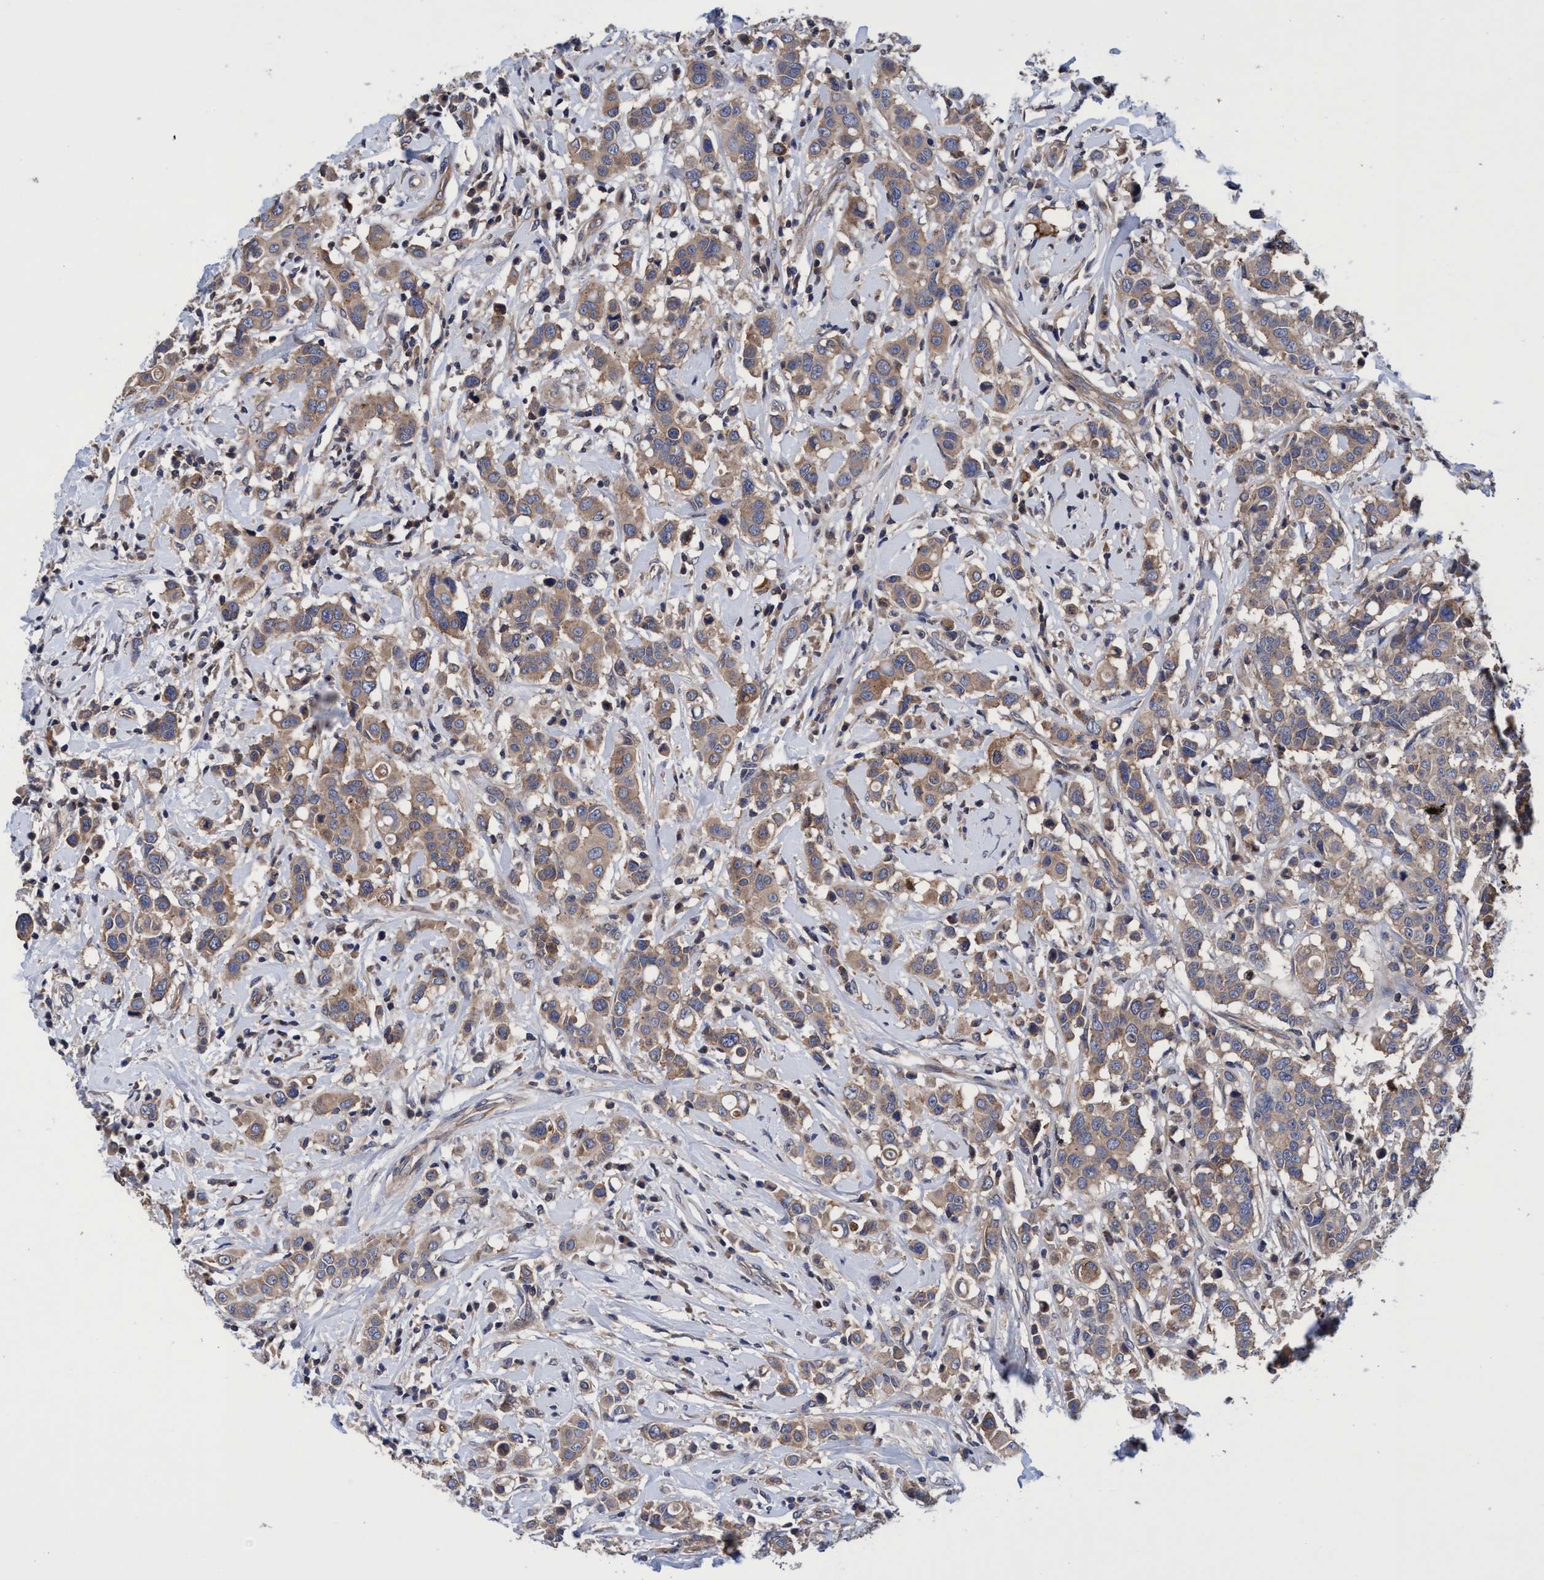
{"staining": {"intensity": "moderate", "quantity": ">75%", "location": "cytoplasmic/membranous"}, "tissue": "breast cancer", "cell_type": "Tumor cells", "image_type": "cancer", "snomed": [{"axis": "morphology", "description": "Duct carcinoma"}, {"axis": "topography", "description": "Breast"}], "caption": "High-power microscopy captured an immunohistochemistry (IHC) photomicrograph of breast cancer (infiltrating ductal carcinoma), revealing moderate cytoplasmic/membranous expression in about >75% of tumor cells. The staining was performed using DAB, with brown indicating positive protein expression. Nuclei are stained blue with hematoxylin.", "gene": "CALCOCO2", "patient": {"sex": "female", "age": 27}}